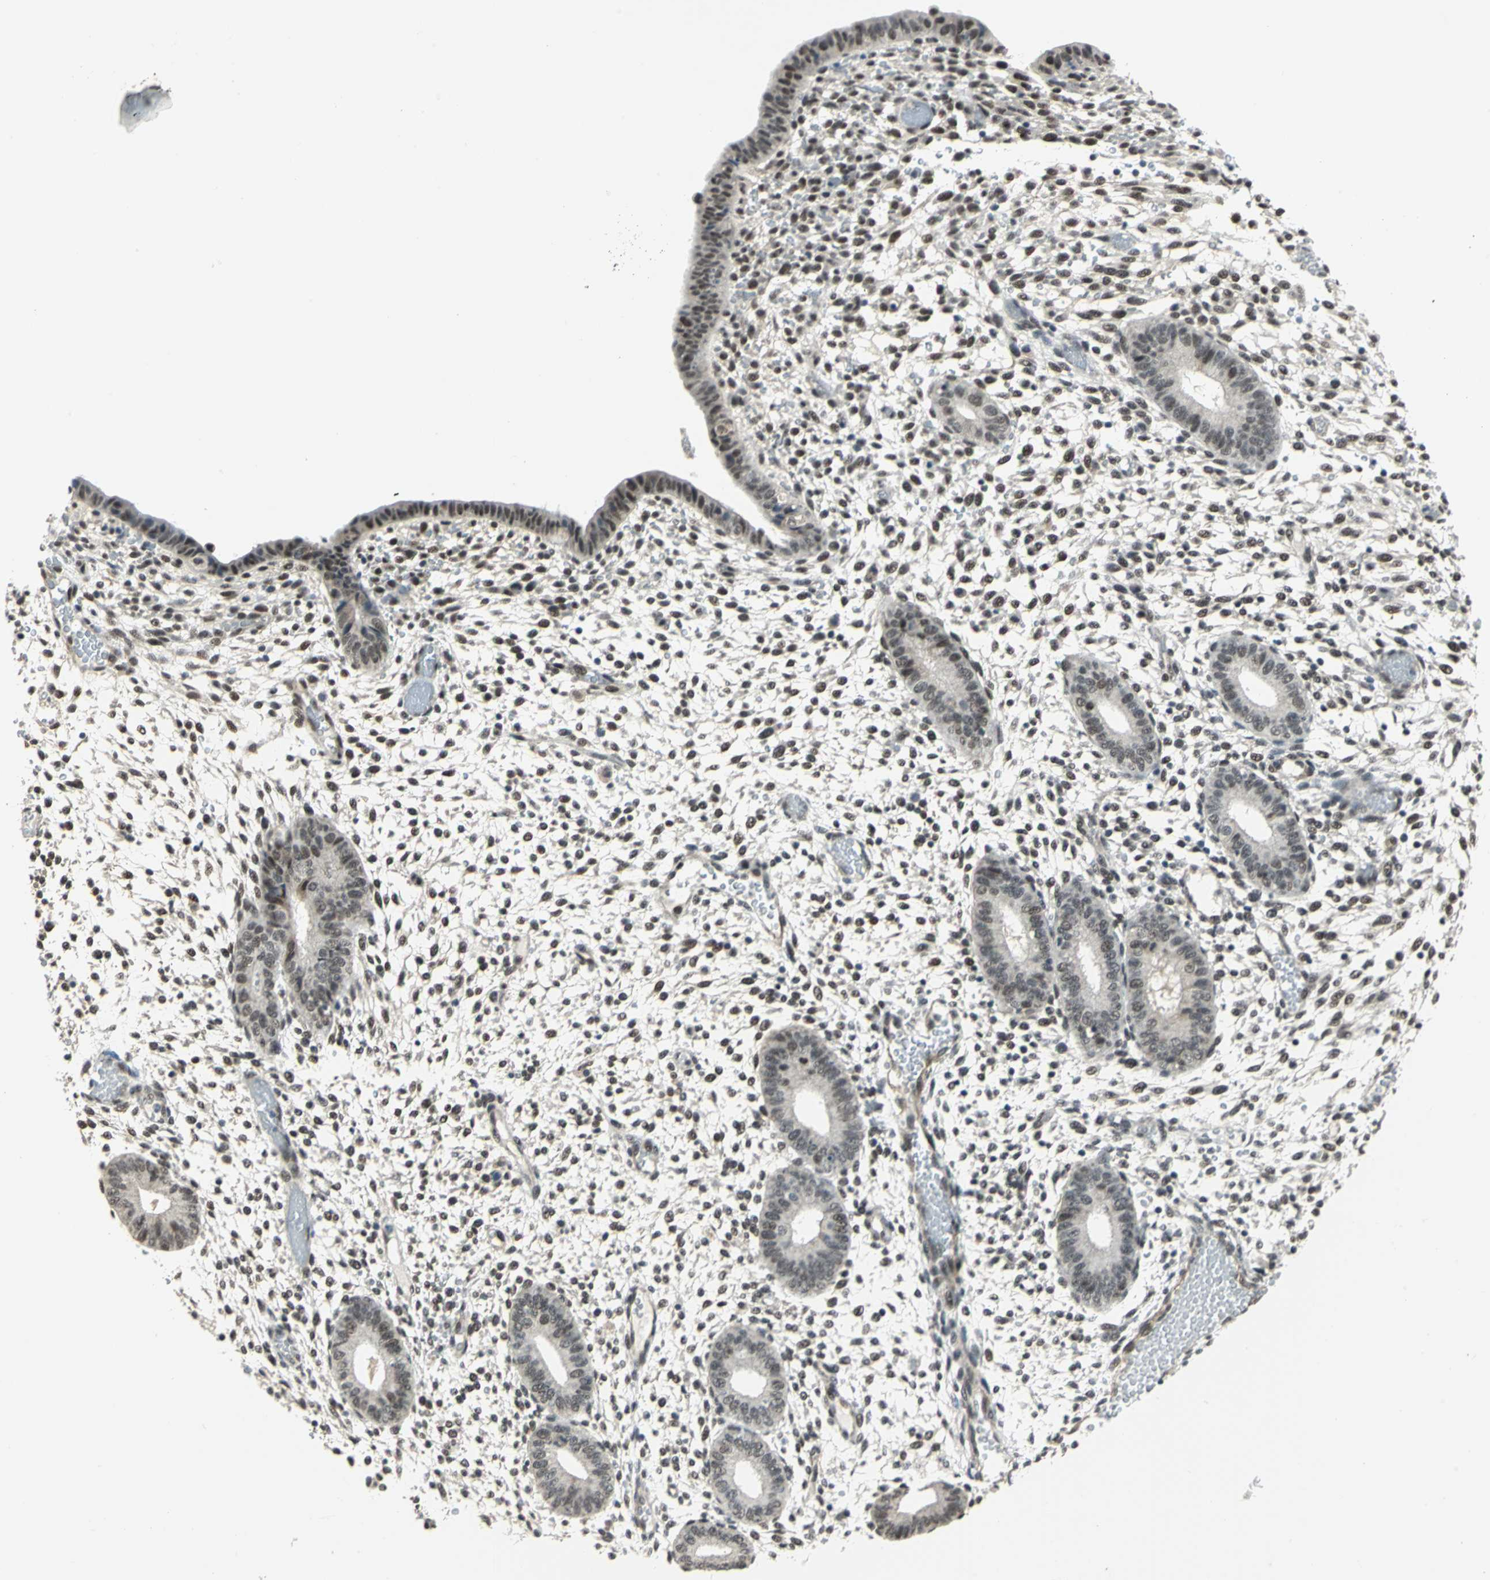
{"staining": {"intensity": "negative", "quantity": "none", "location": "none"}, "tissue": "endometrium", "cell_type": "Cells in endometrial stroma", "image_type": "normal", "snomed": [{"axis": "morphology", "description": "Normal tissue, NOS"}, {"axis": "topography", "description": "Endometrium"}], "caption": "Immunohistochemistry (IHC) of benign human endometrium shows no staining in cells in endometrial stroma.", "gene": "MTA1", "patient": {"sex": "female", "age": 42}}